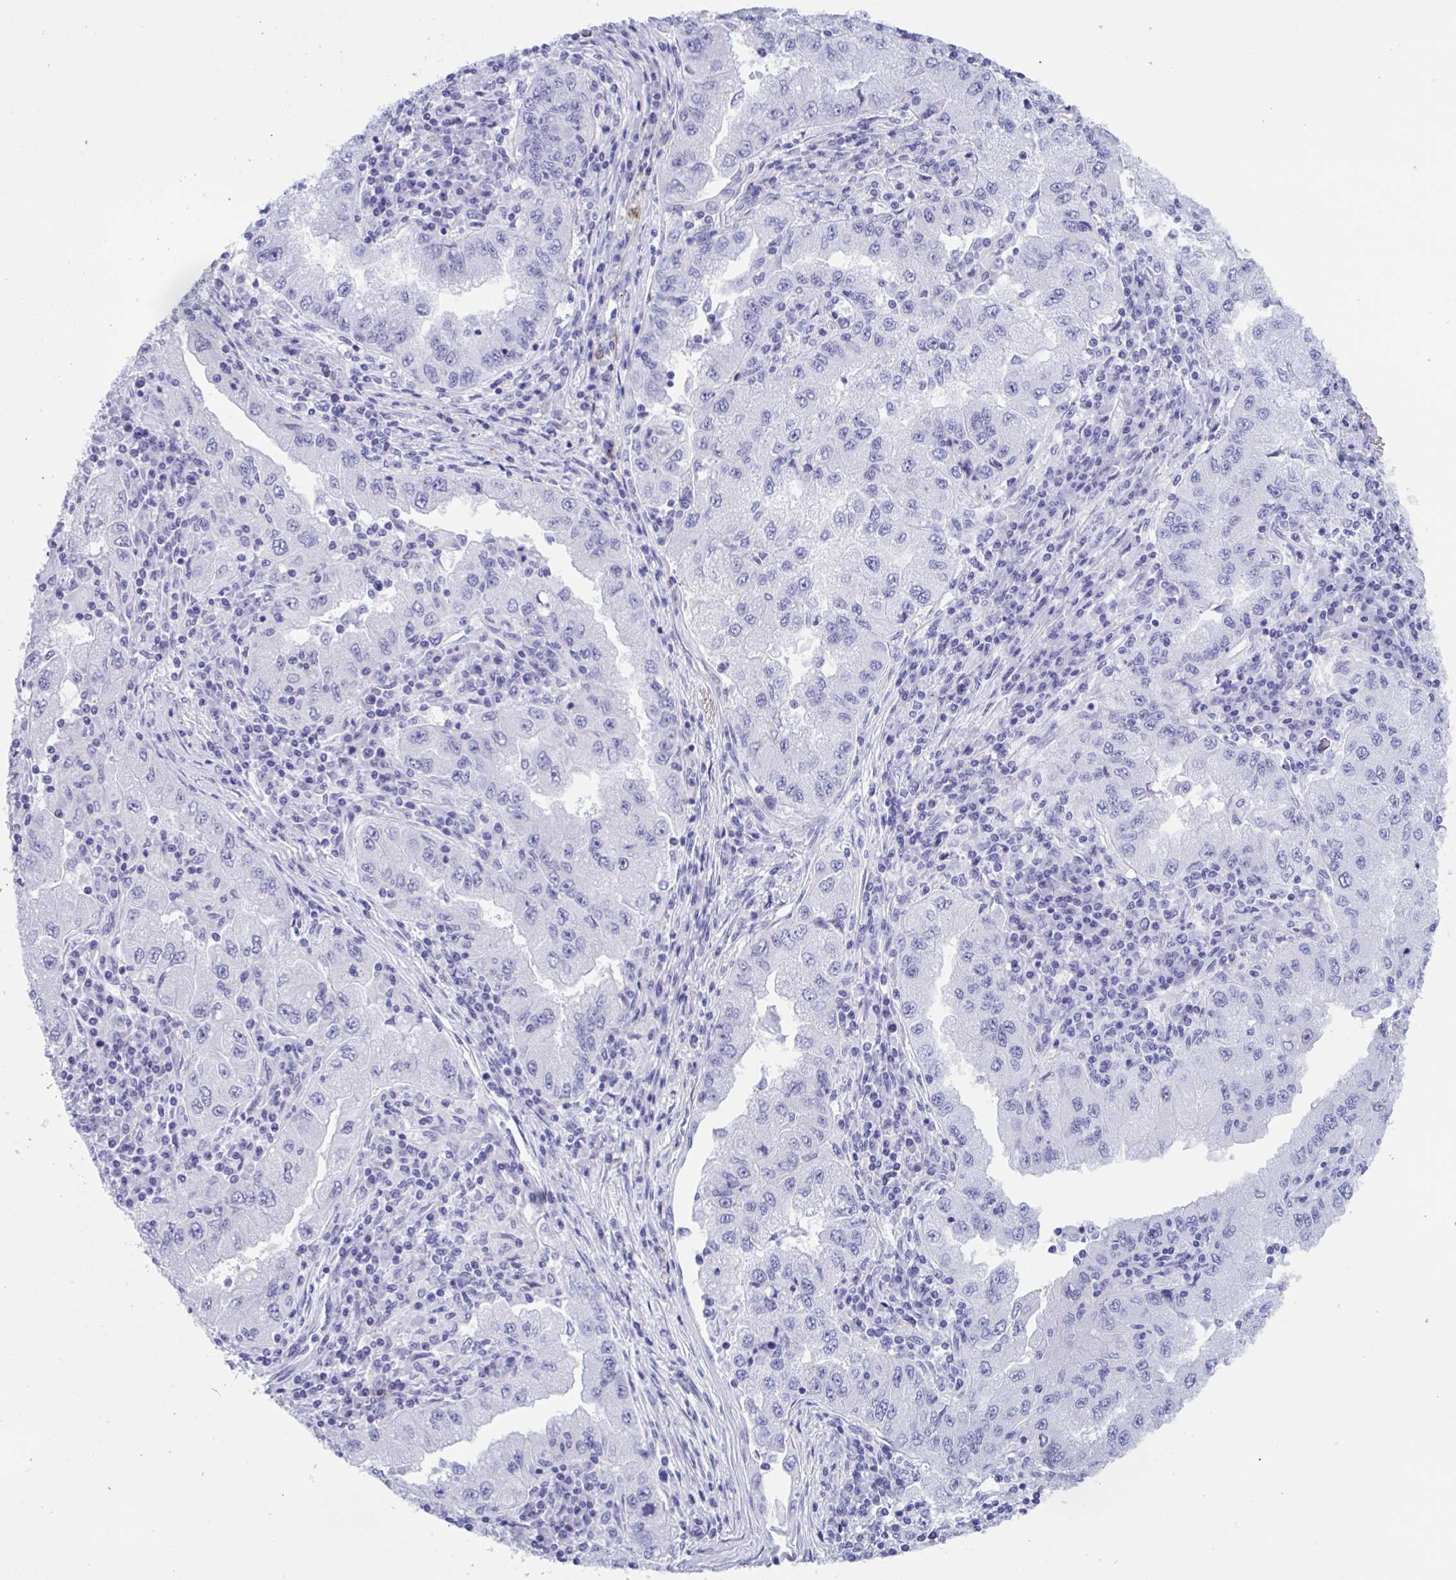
{"staining": {"intensity": "negative", "quantity": "none", "location": "none"}, "tissue": "lung cancer", "cell_type": "Tumor cells", "image_type": "cancer", "snomed": [{"axis": "morphology", "description": "Adenocarcinoma, NOS"}, {"axis": "morphology", "description": "Adenocarcinoma primary or metastatic"}, {"axis": "topography", "description": "Lung"}], "caption": "This image is of adenocarcinoma primary or metastatic (lung) stained with immunohistochemistry to label a protein in brown with the nuclei are counter-stained blue. There is no expression in tumor cells.", "gene": "ZNF850", "patient": {"sex": "male", "age": 74}}